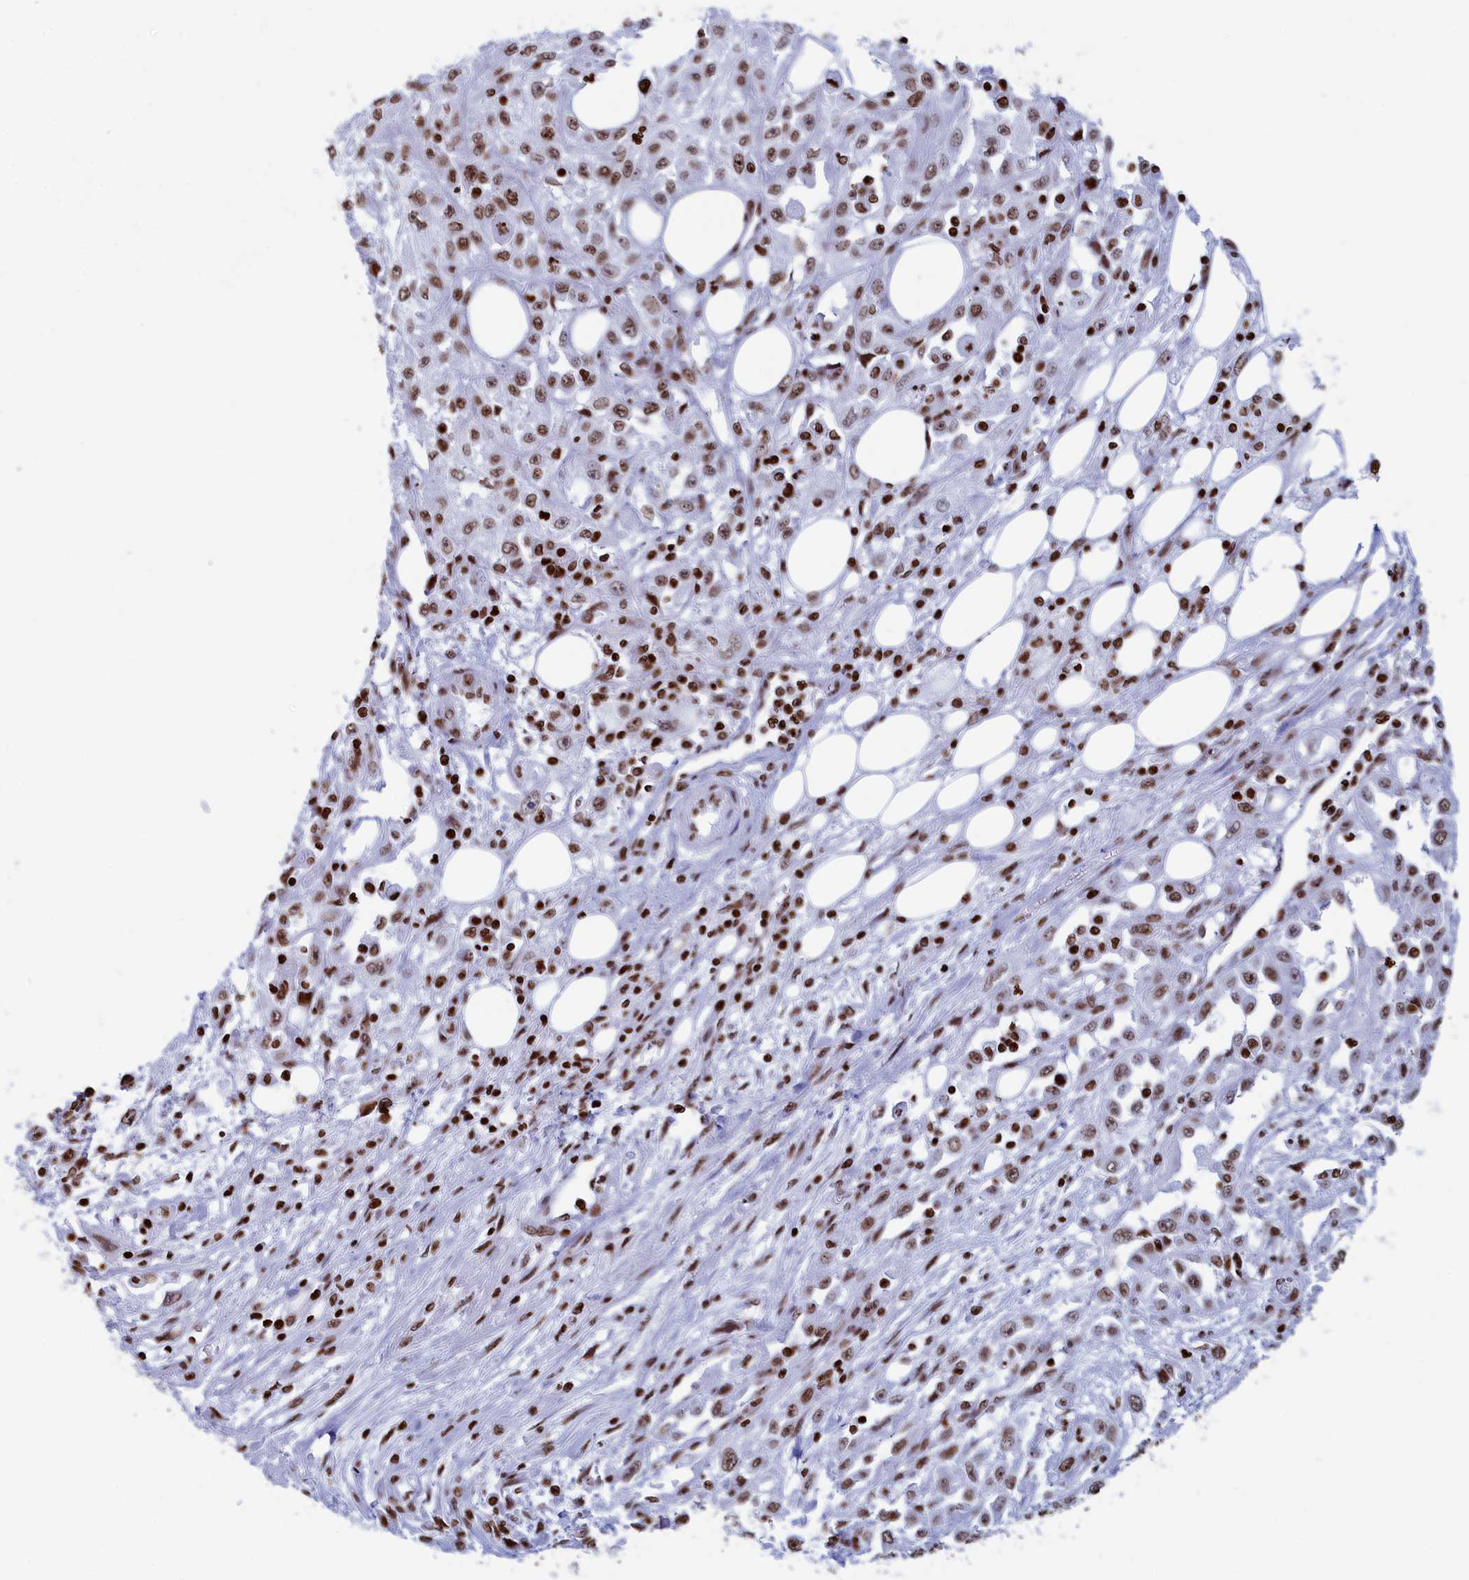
{"staining": {"intensity": "moderate", "quantity": ">75%", "location": "nuclear"}, "tissue": "skin cancer", "cell_type": "Tumor cells", "image_type": "cancer", "snomed": [{"axis": "morphology", "description": "Squamous cell carcinoma, NOS"}, {"axis": "morphology", "description": "Squamous cell carcinoma, metastatic, NOS"}, {"axis": "topography", "description": "Skin"}, {"axis": "topography", "description": "Lymph node"}], "caption": "Immunohistochemical staining of metastatic squamous cell carcinoma (skin) demonstrates medium levels of moderate nuclear expression in about >75% of tumor cells.", "gene": "APOBEC3A", "patient": {"sex": "male", "age": 75}}